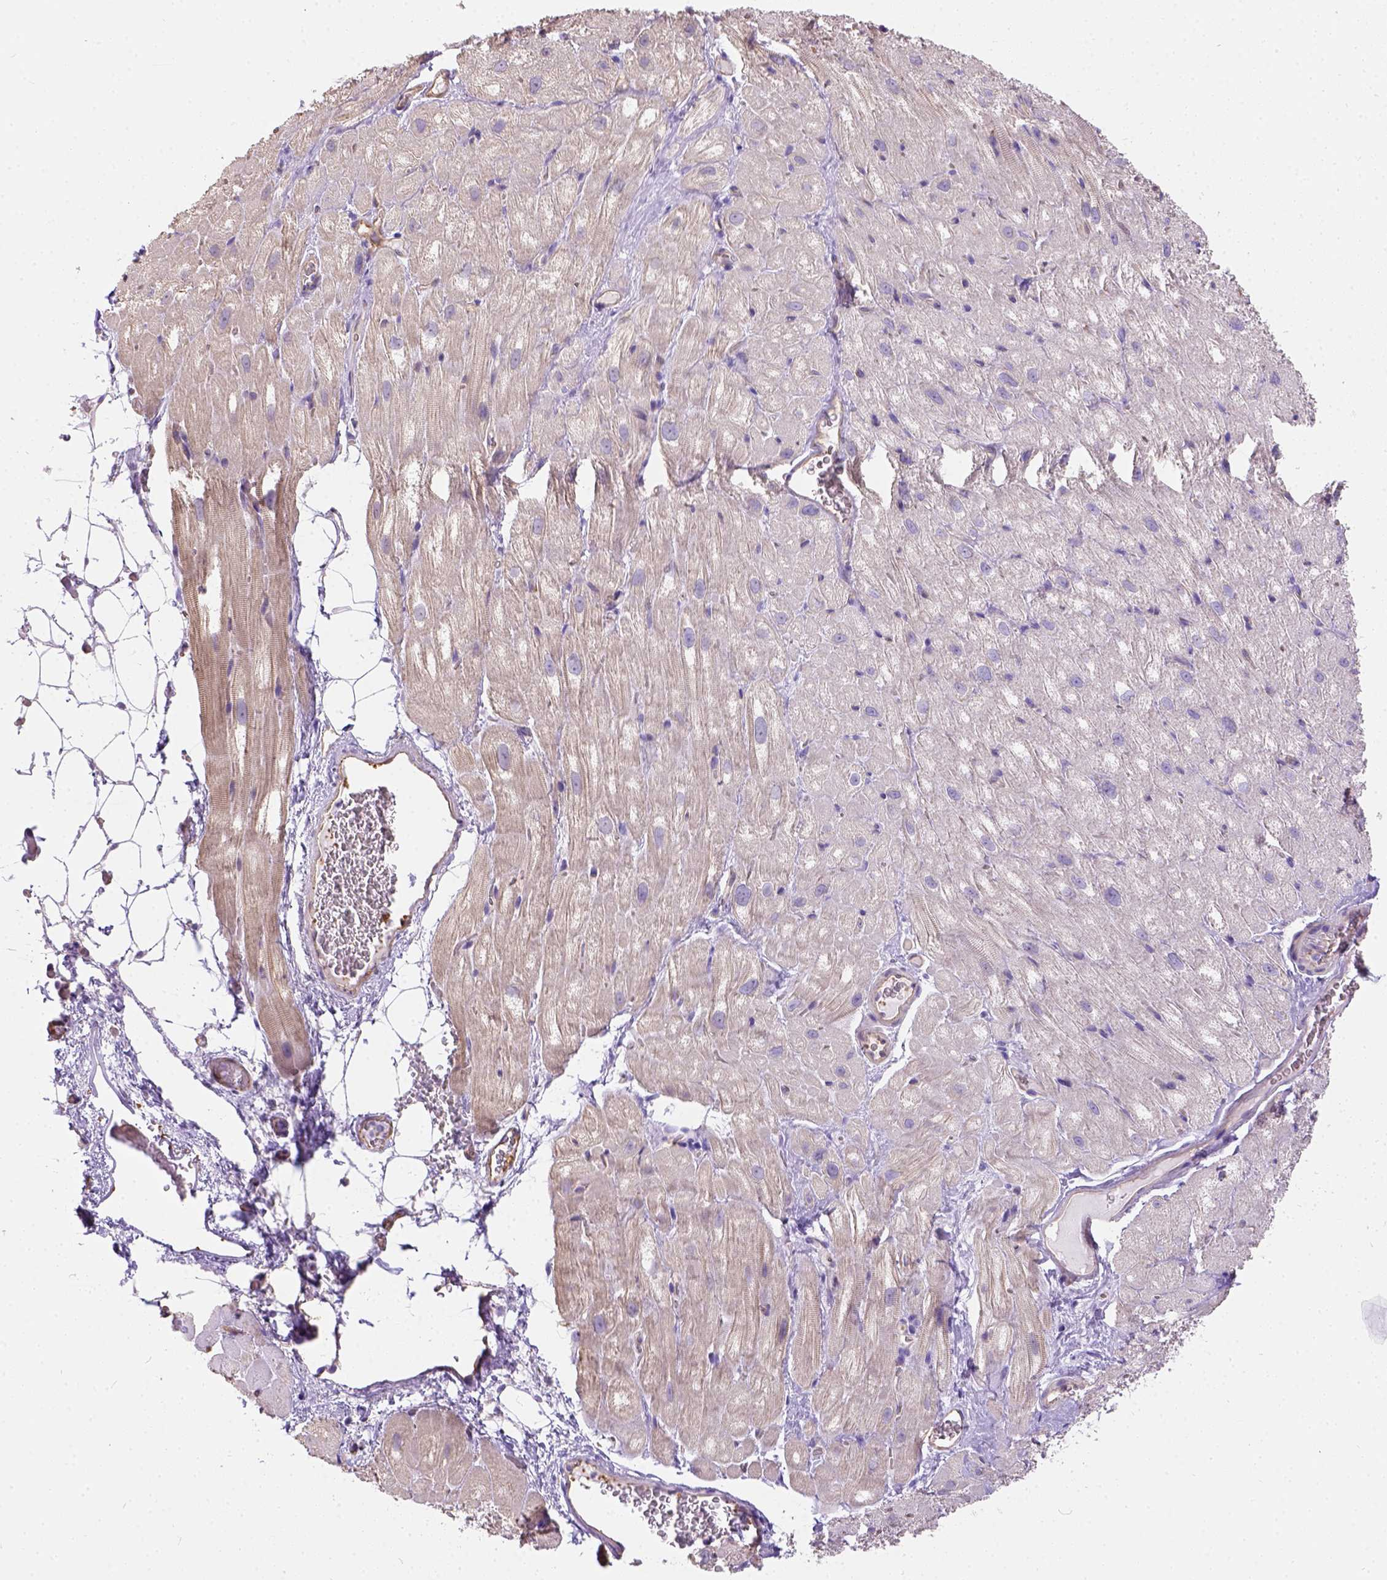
{"staining": {"intensity": "weak", "quantity": "25%-75%", "location": "cytoplasmic/membranous"}, "tissue": "heart muscle", "cell_type": "Cardiomyocytes", "image_type": "normal", "snomed": [{"axis": "morphology", "description": "Normal tissue, NOS"}, {"axis": "topography", "description": "Heart"}], "caption": "Immunohistochemistry micrograph of unremarkable human heart muscle stained for a protein (brown), which exhibits low levels of weak cytoplasmic/membranous positivity in about 25%-75% of cardiomyocytes.", "gene": "PHF7", "patient": {"sex": "male", "age": 61}}